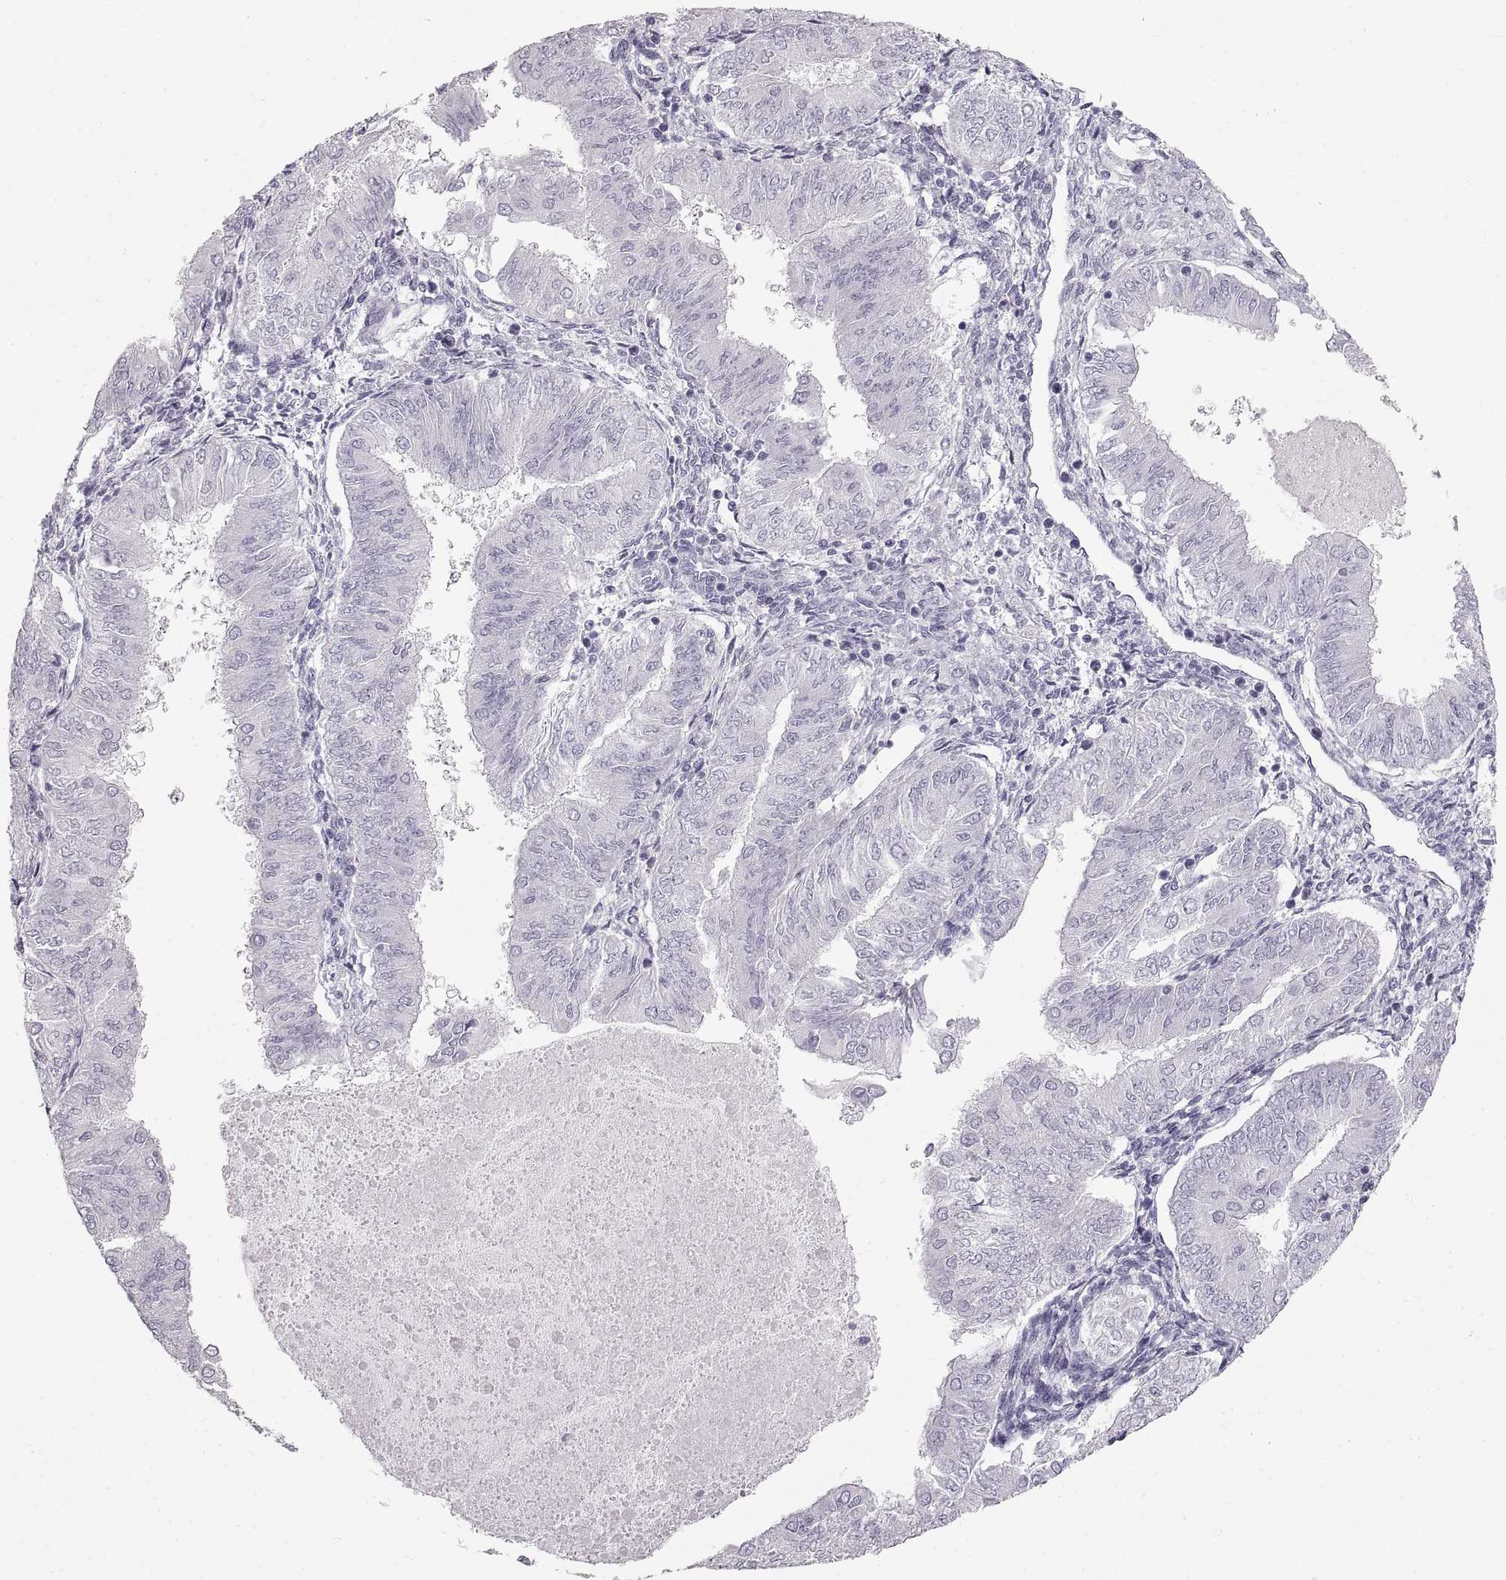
{"staining": {"intensity": "negative", "quantity": "none", "location": "none"}, "tissue": "endometrial cancer", "cell_type": "Tumor cells", "image_type": "cancer", "snomed": [{"axis": "morphology", "description": "Adenocarcinoma, NOS"}, {"axis": "topography", "description": "Endometrium"}], "caption": "Immunohistochemistry (IHC) image of neoplastic tissue: adenocarcinoma (endometrial) stained with DAB (3,3'-diaminobenzidine) displays no significant protein staining in tumor cells. (Stains: DAB (3,3'-diaminobenzidine) IHC with hematoxylin counter stain, Microscopy: brightfield microscopy at high magnification).", "gene": "CRYAA", "patient": {"sex": "female", "age": 53}}